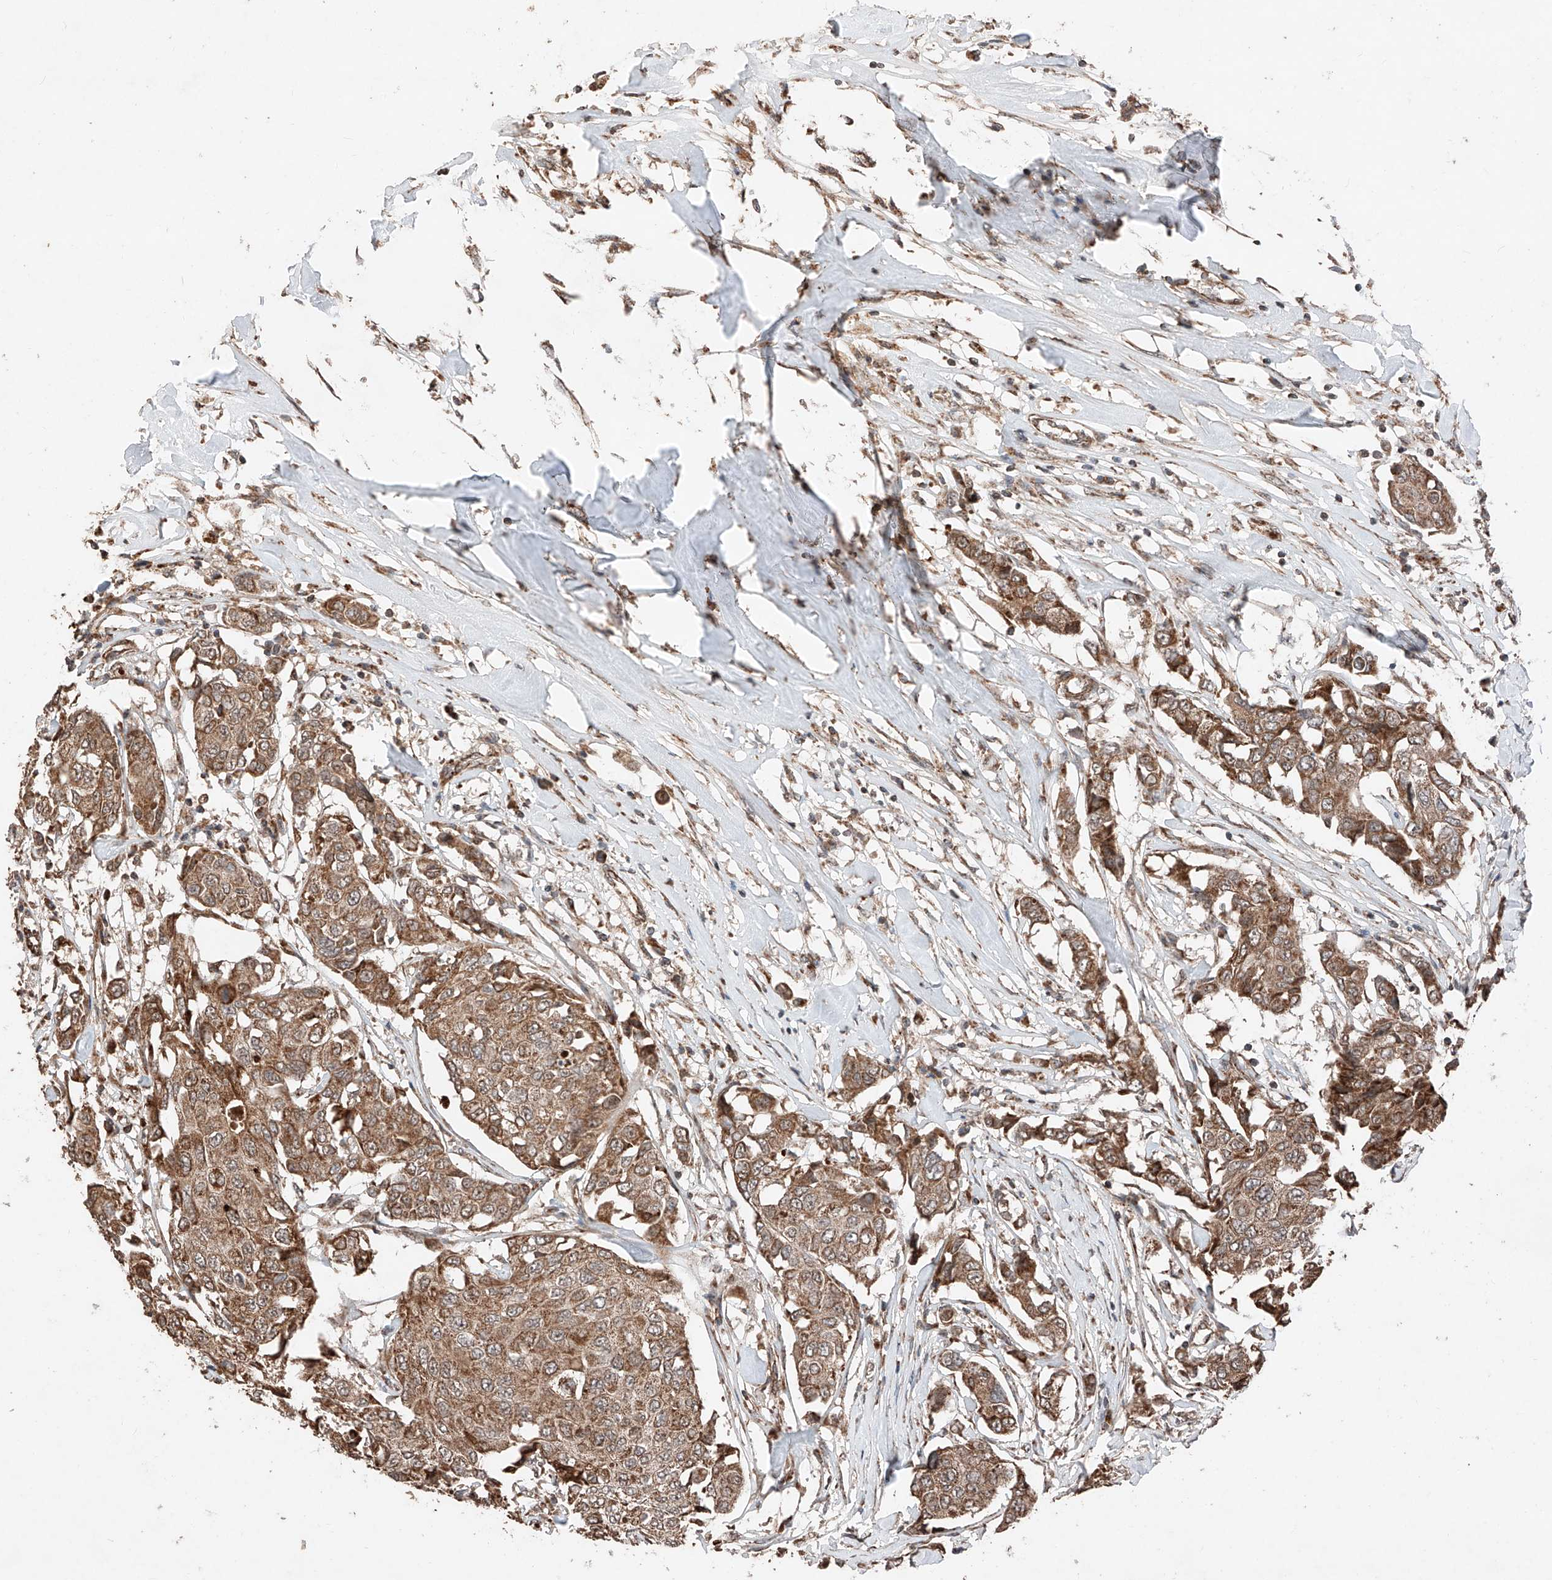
{"staining": {"intensity": "moderate", "quantity": ">75%", "location": "cytoplasmic/membranous"}, "tissue": "breast cancer", "cell_type": "Tumor cells", "image_type": "cancer", "snomed": [{"axis": "morphology", "description": "Duct carcinoma"}, {"axis": "topography", "description": "Breast"}], "caption": "Moderate cytoplasmic/membranous expression for a protein is identified in approximately >75% of tumor cells of breast cancer using immunohistochemistry.", "gene": "ZSCAN29", "patient": {"sex": "female", "age": 80}}